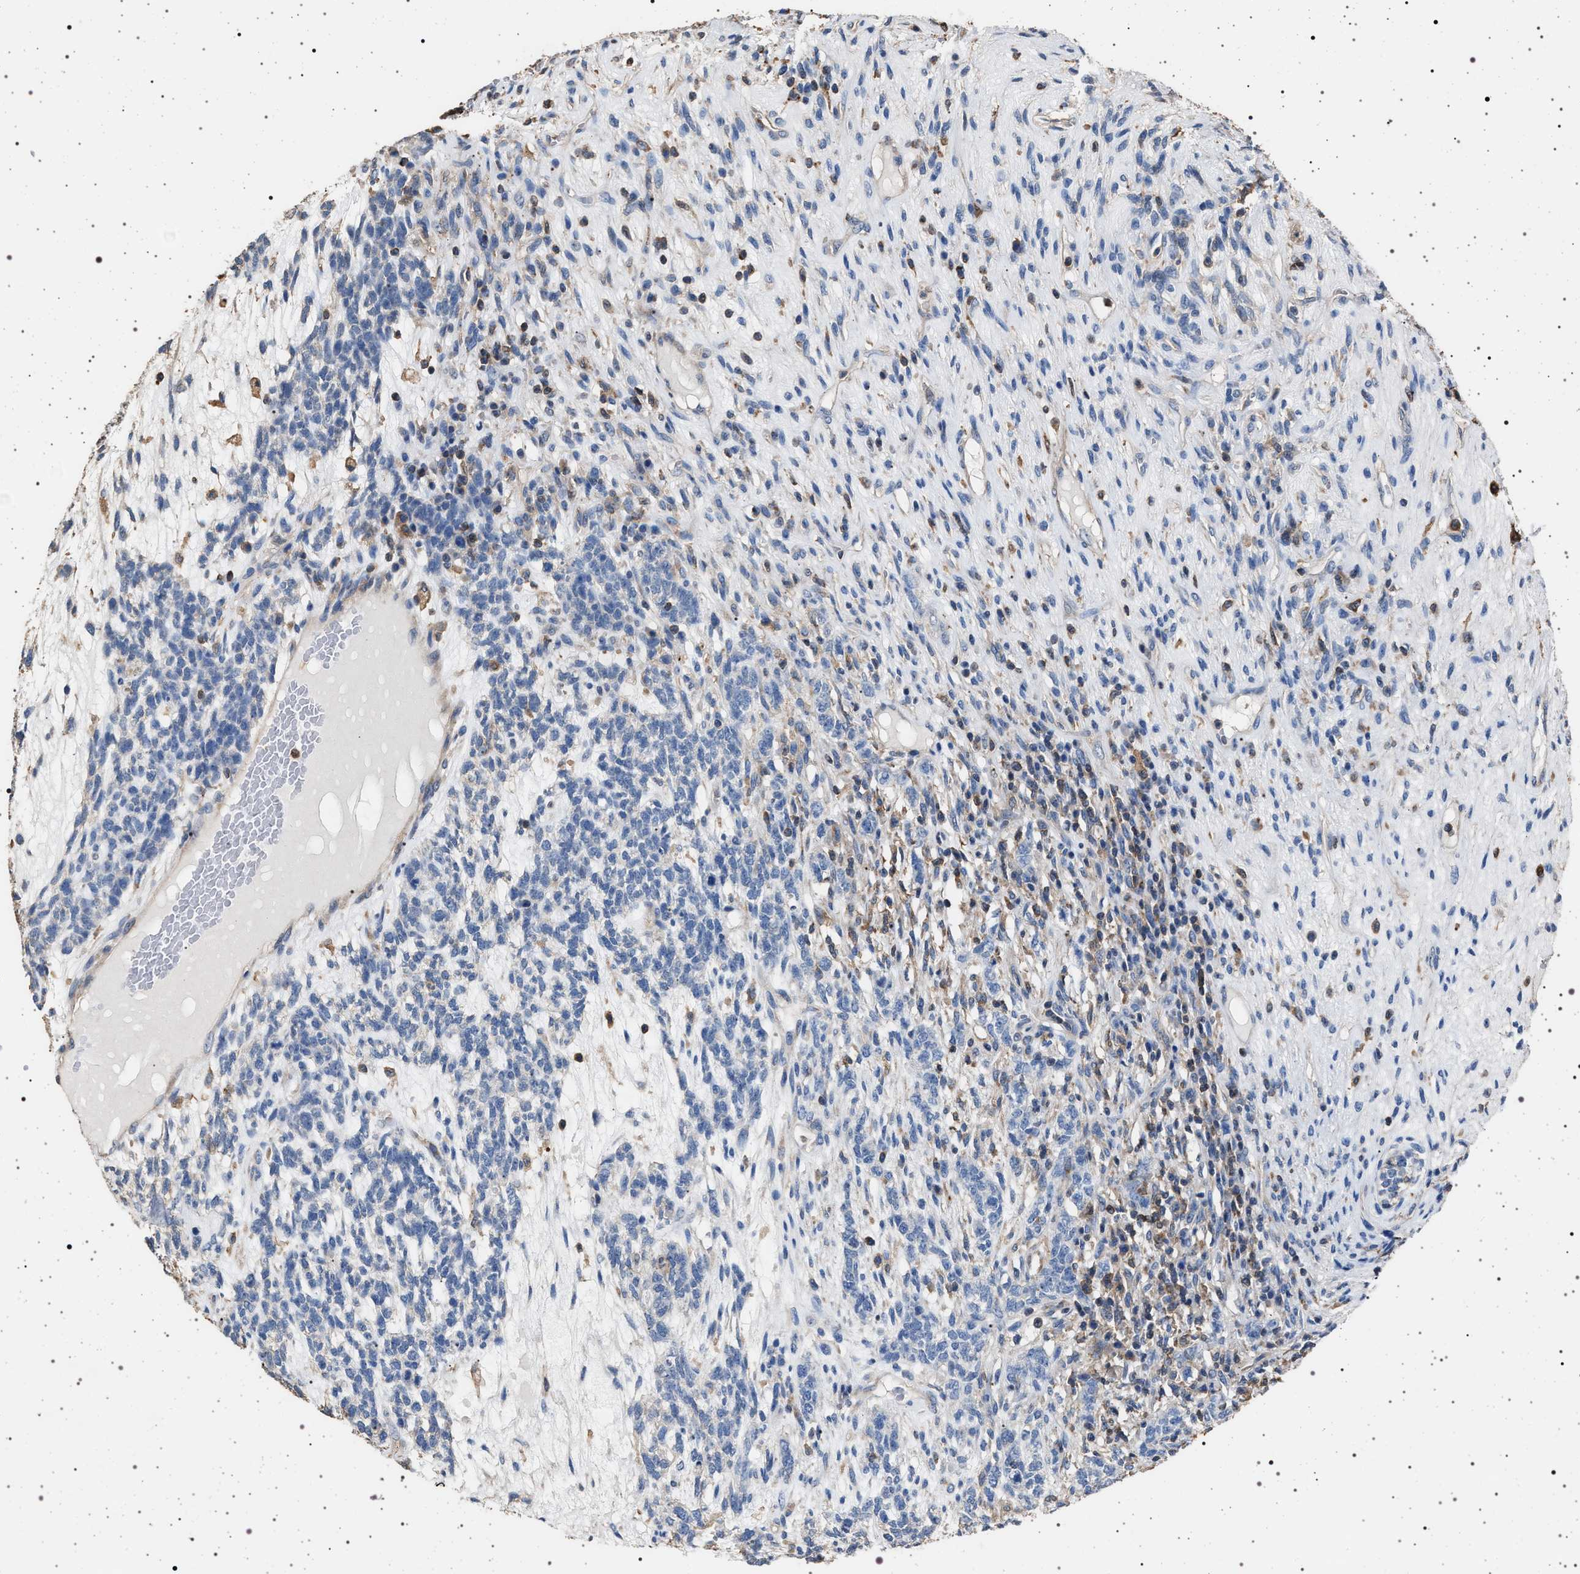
{"staining": {"intensity": "negative", "quantity": "none", "location": "none"}, "tissue": "testis cancer", "cell_type": "Tumor cells", "image_type": "cancer", "snomed": [{"axis": "morphology", "description": "Seminoma, NOS"}, {"axis": "topography", "description": "Testis"}], "caption": "This is an immunohistochemistry micrograph of testis cancer (seminoma). There is no expression in tumor cells.", "gene": "SMAP2", "patient": {"sex": "male", "age": 28}}